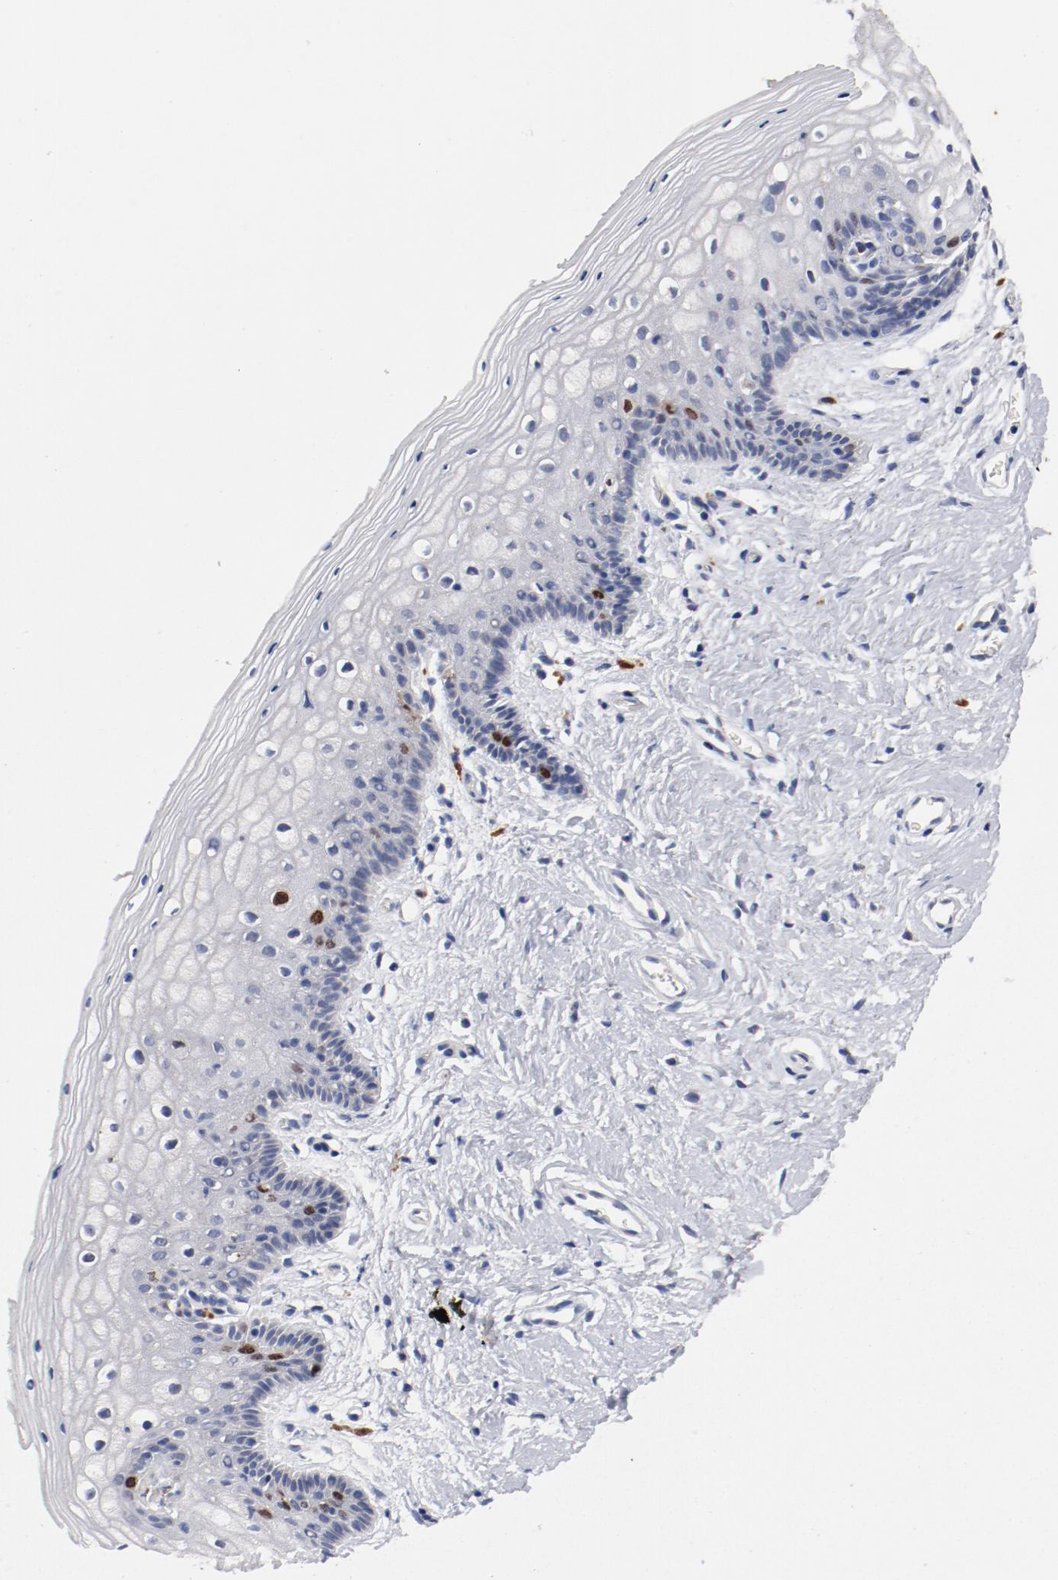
{"staining": {"intensity": "strong", "quantity": "<25%", "location": "nuclear"}, "tissue": "vagina", "cell_type": "Squamous epithelial cells", "image_type": "normal", "snomed": [{"axis": "morphology", "description": "Normal tissue, NOS"}, {"axis": "topography", "description": "Vagina"}], "caption": "Protein staining by immunohistochemistry (IHC) demonstrates strong nuclear staining in about <25% of squamous epithelial cells in unremarkable vagina.", "gene": "BIRC5", "patient": {"sex": "female", "age": 46}}